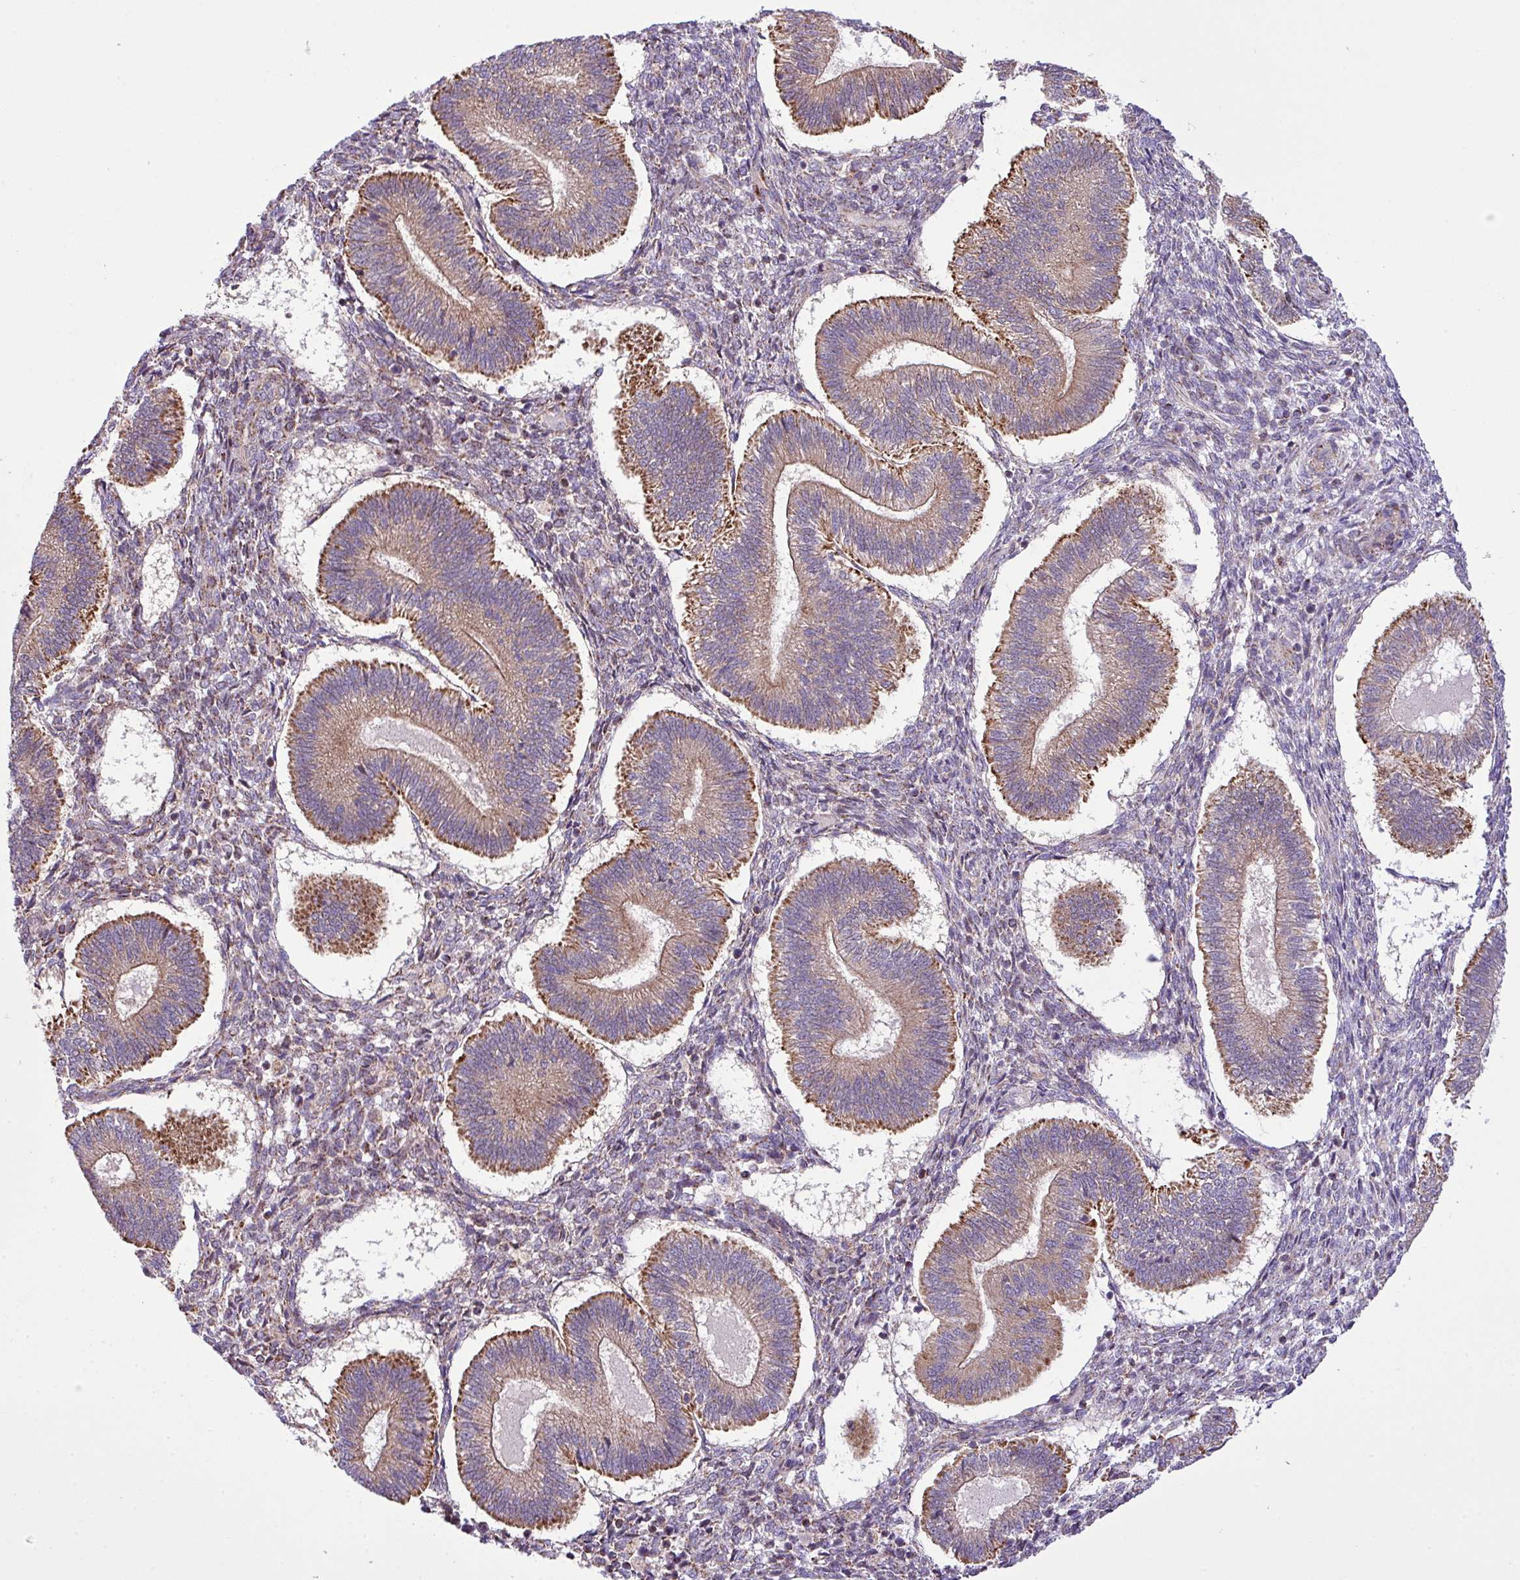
{"staining": {"intensity": "weak", "quantity": "25%-75%", "location": "cytoplasmic/membranous"}, "tissue": "endometrium", "cell_type": "Cells in endometrial stroma", "image_type": "normal", "snomed": [{"axis": "morphology", "description": "Normal tissue, NOS"}, {"axis": "topography", "description": "Endometrium"}], "caption": "Immunohistochemistry of unremarkable endometrium demonstrates low levels of weak cytoplasmic/membranous staining in about 25%-75% of cells in endometrial stroma. The staining was performed using DAB, with brown indicating positive protein expression. Nuclei are stained blue with hematoxylin.", "gene": "B3GNT9", "patient": {"sex": "female", "age": 25}}